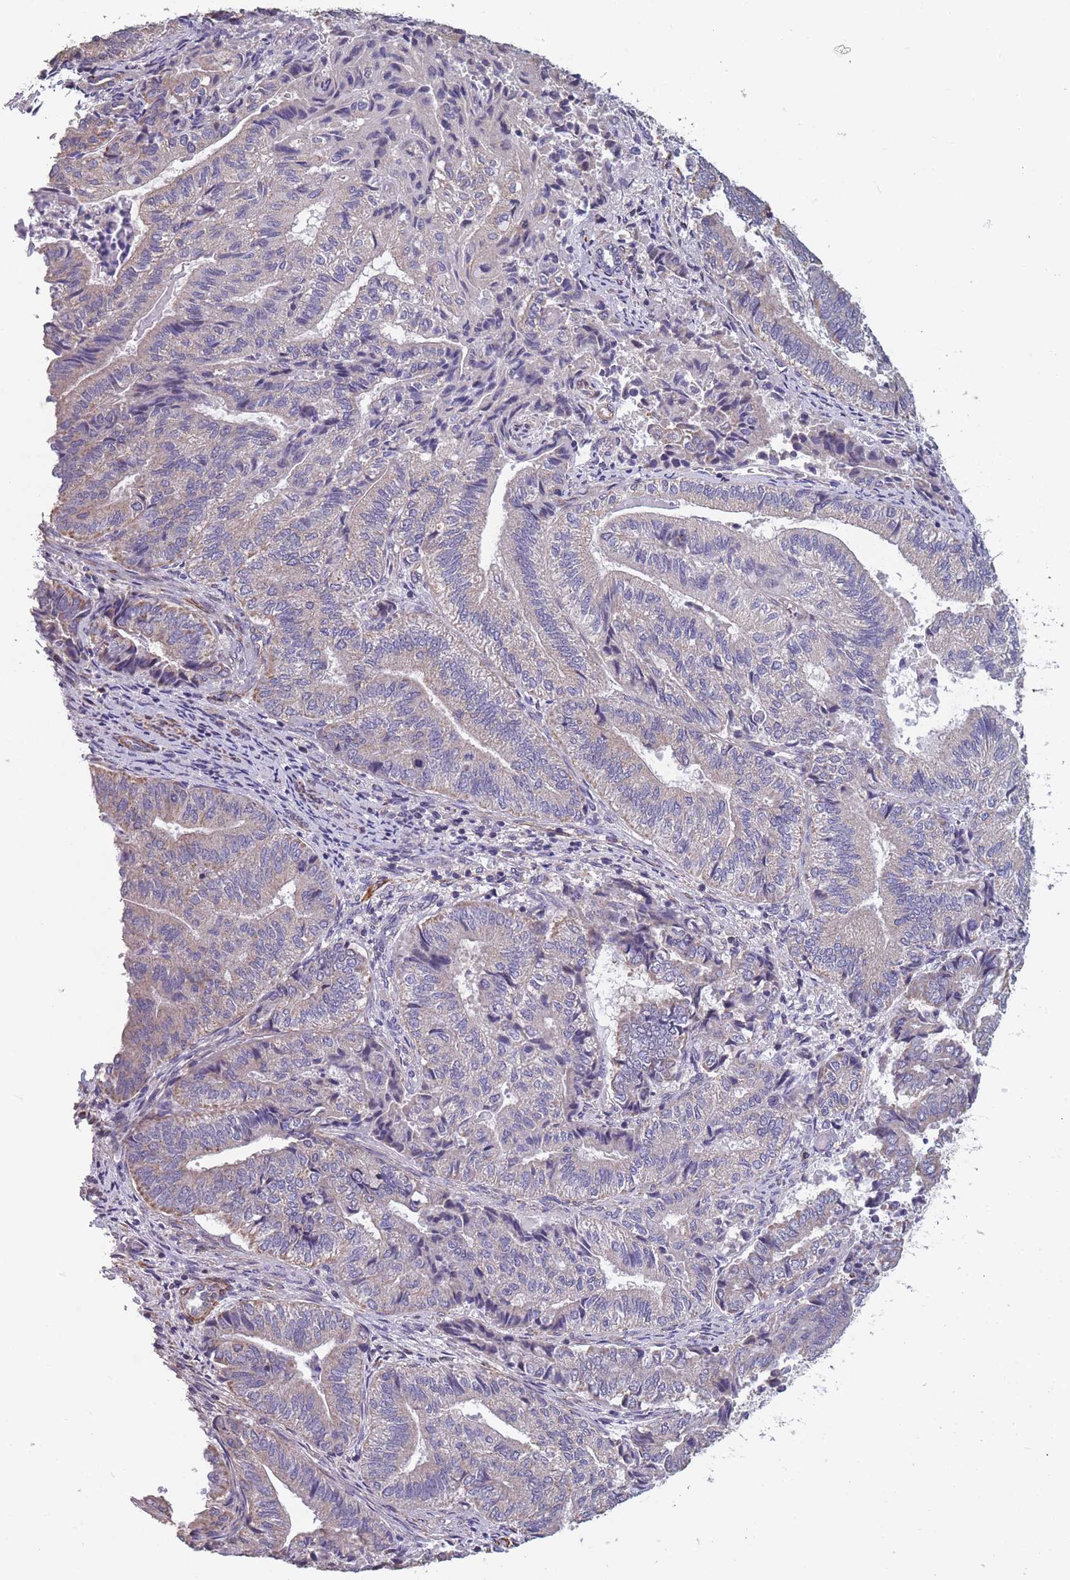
{"staining": {"intensity": "weak", "quantity": "<25%", "location": "cytoplasmic/membranous"}, "tissue": "endometrial cancer", "cell_type": "Tumor cells", "image_type": "cancer", "snomed": [{"axis": "morphology", "description": "Adenocarcinoma, NOS"}, {"axis": "topography", "description": "Endometrium"}], "caption": "High magnification brightfield microscopy of endometrial adenocarcinoma stained with DAB (3,3'-diaminobenzidine) (brown) and counterstained with hematoxylin (blue): tumor cells show no significant positivity.", "gene": "TOMM40L", "patient": {"sex": "female", "age": 80}}